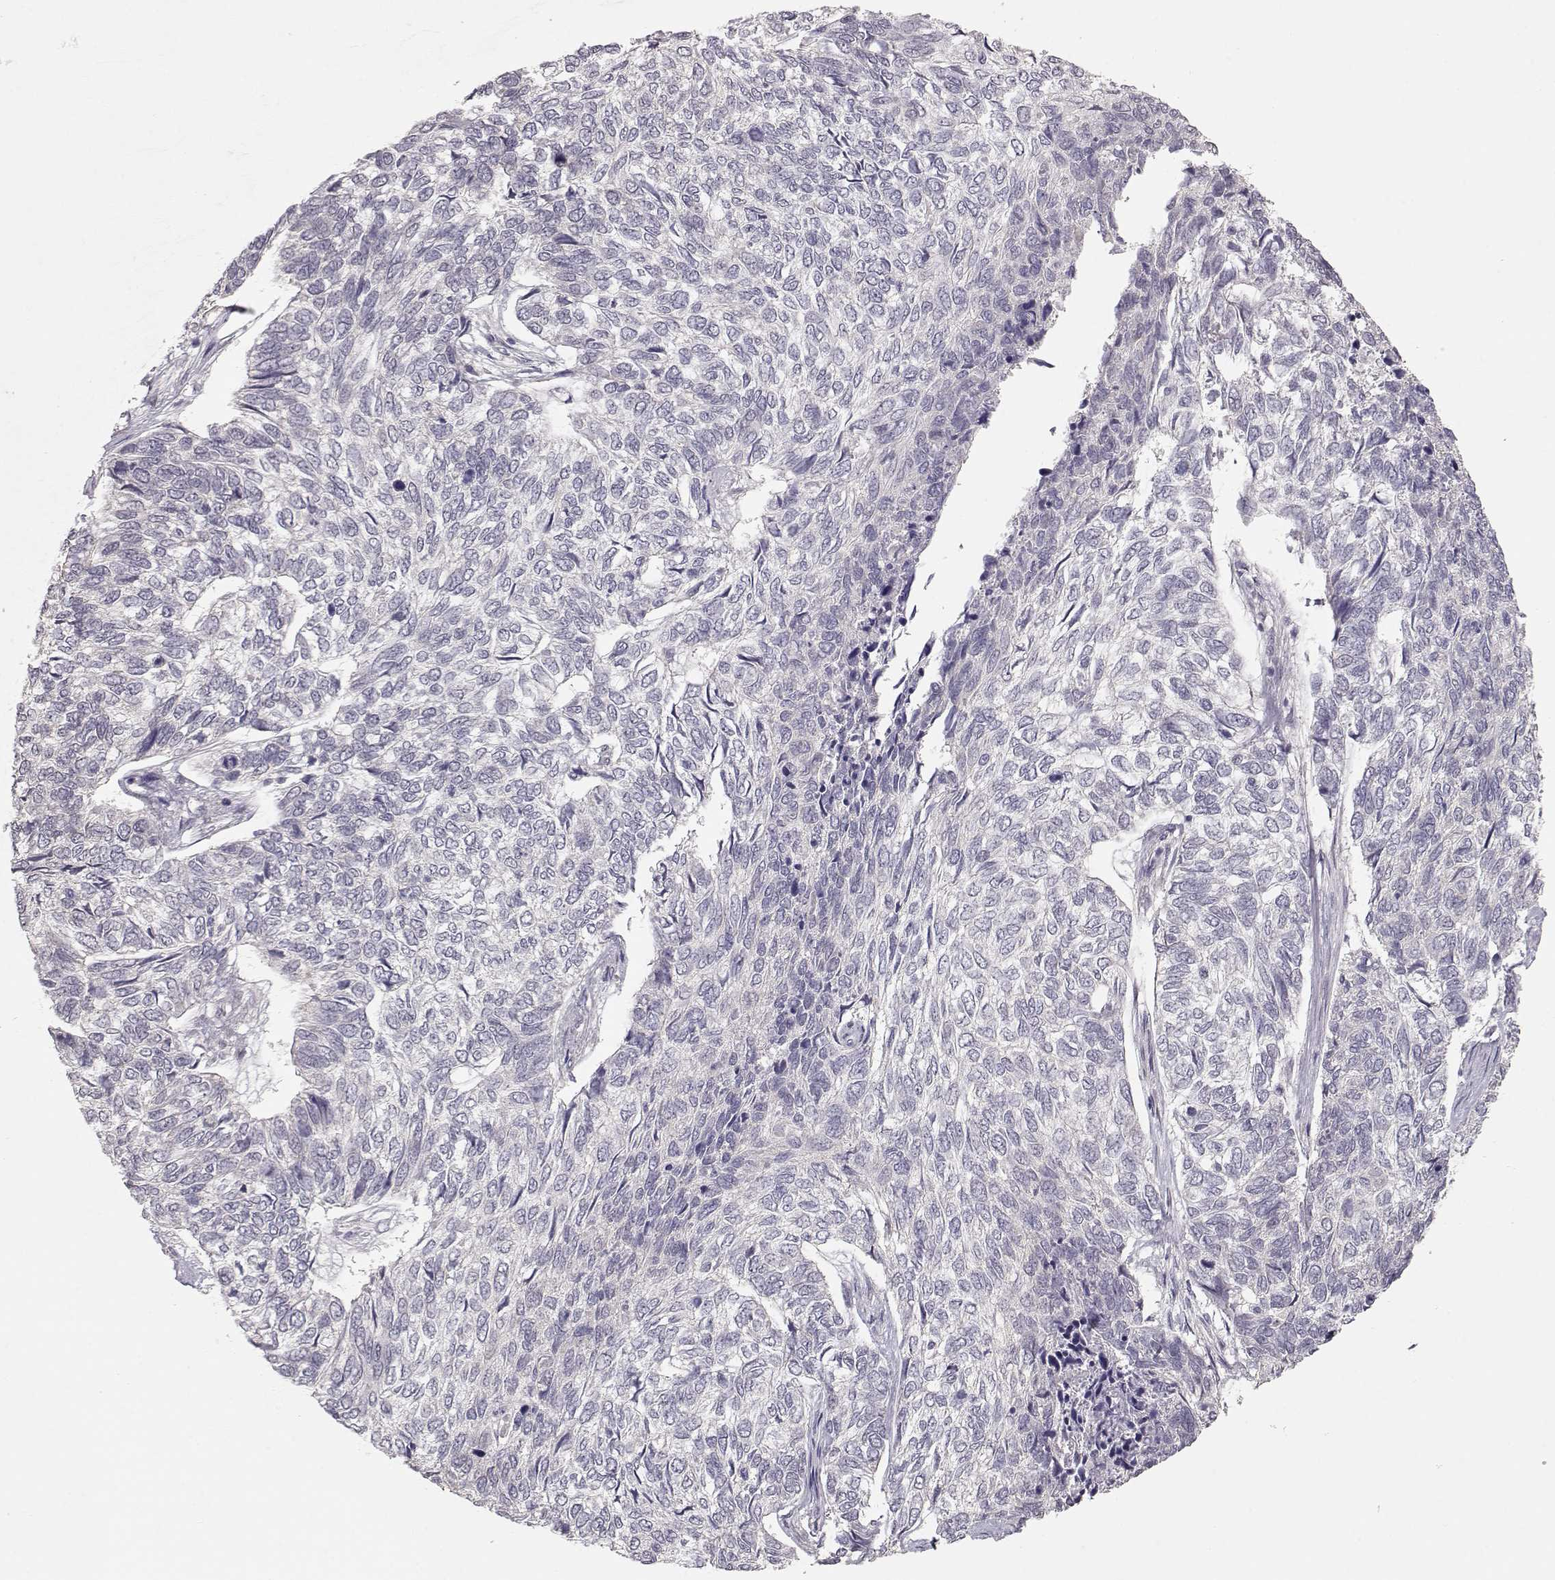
{"staining": {"intensity": "negative", "quantity": "none", "location": "none"}, "tissue": "skin cancer", "cell_type": "Tumor cells", "image_type": "cancer", "snomed": [{"axis": "morphology", "description": "Basal cell carcinoma"}, {"axis": "topography", "description": "Skin"}], "caption": "An IHC image of skin cancer (basal cell carcinoma) is shown. There is no staining in tumor cells of skin cancer (basal cell carcinoma).", "gene": "PNMT", "patient": {"sex": "female", "age": 65}}